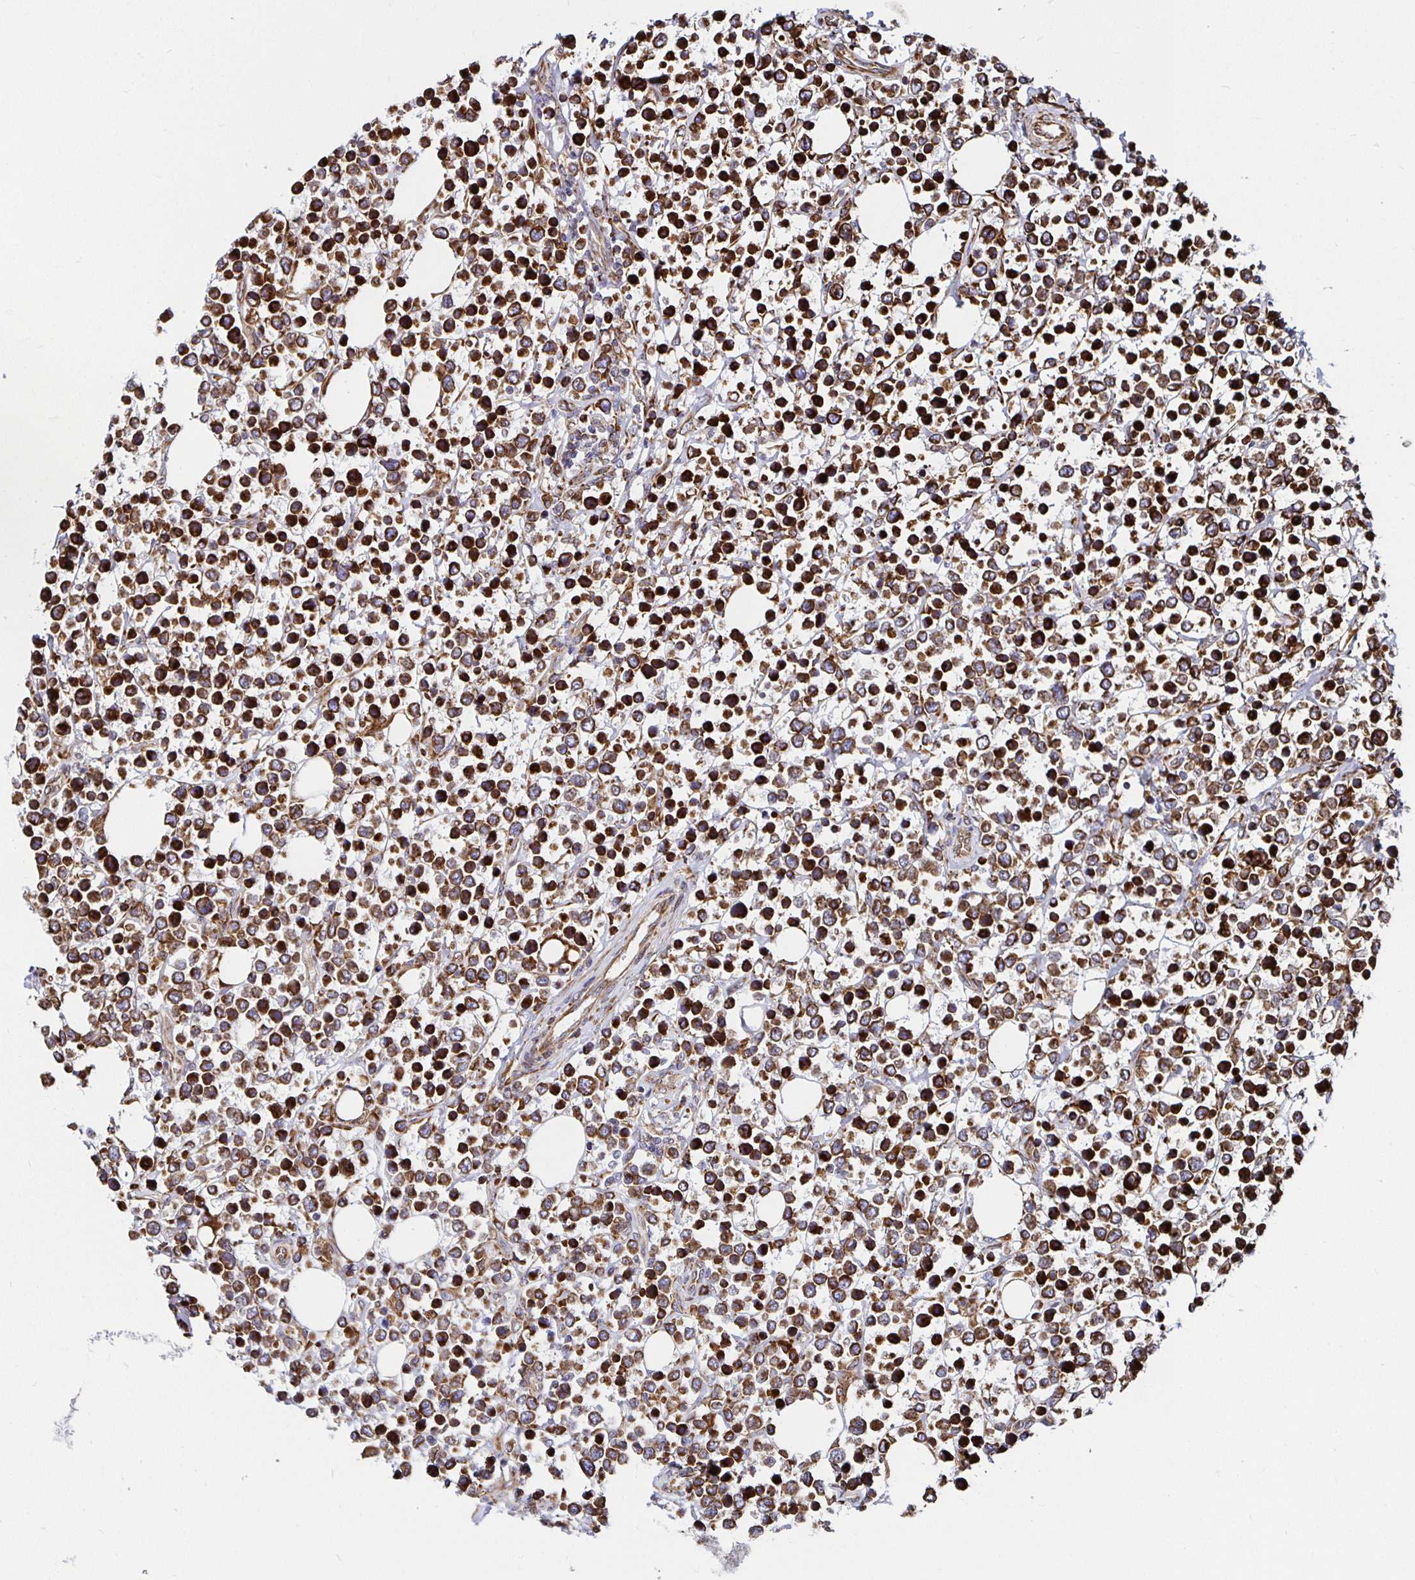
{"staining": {"intensity": "strong", "quantity": ">75%", "location": "cytoplasmic/membranous"}, "tissue": "lymphoma", "cell_type": "Tumor cells", "image_type": "cancer", "snomed": [{"axis": "morphology", "description": "Malignant lymphoma, non-Hodgkin's type, Low grade"}, {"axis": "topography", "description": "Lymph node"}], "caption": "Immunohistochemical staining of human lymphoma shows strong cytoplasmic/membranous protein expression in approximately >75% of tumor cells.", "gene": "SMYD3", "patient": {"sex": "male", "age": 60}}